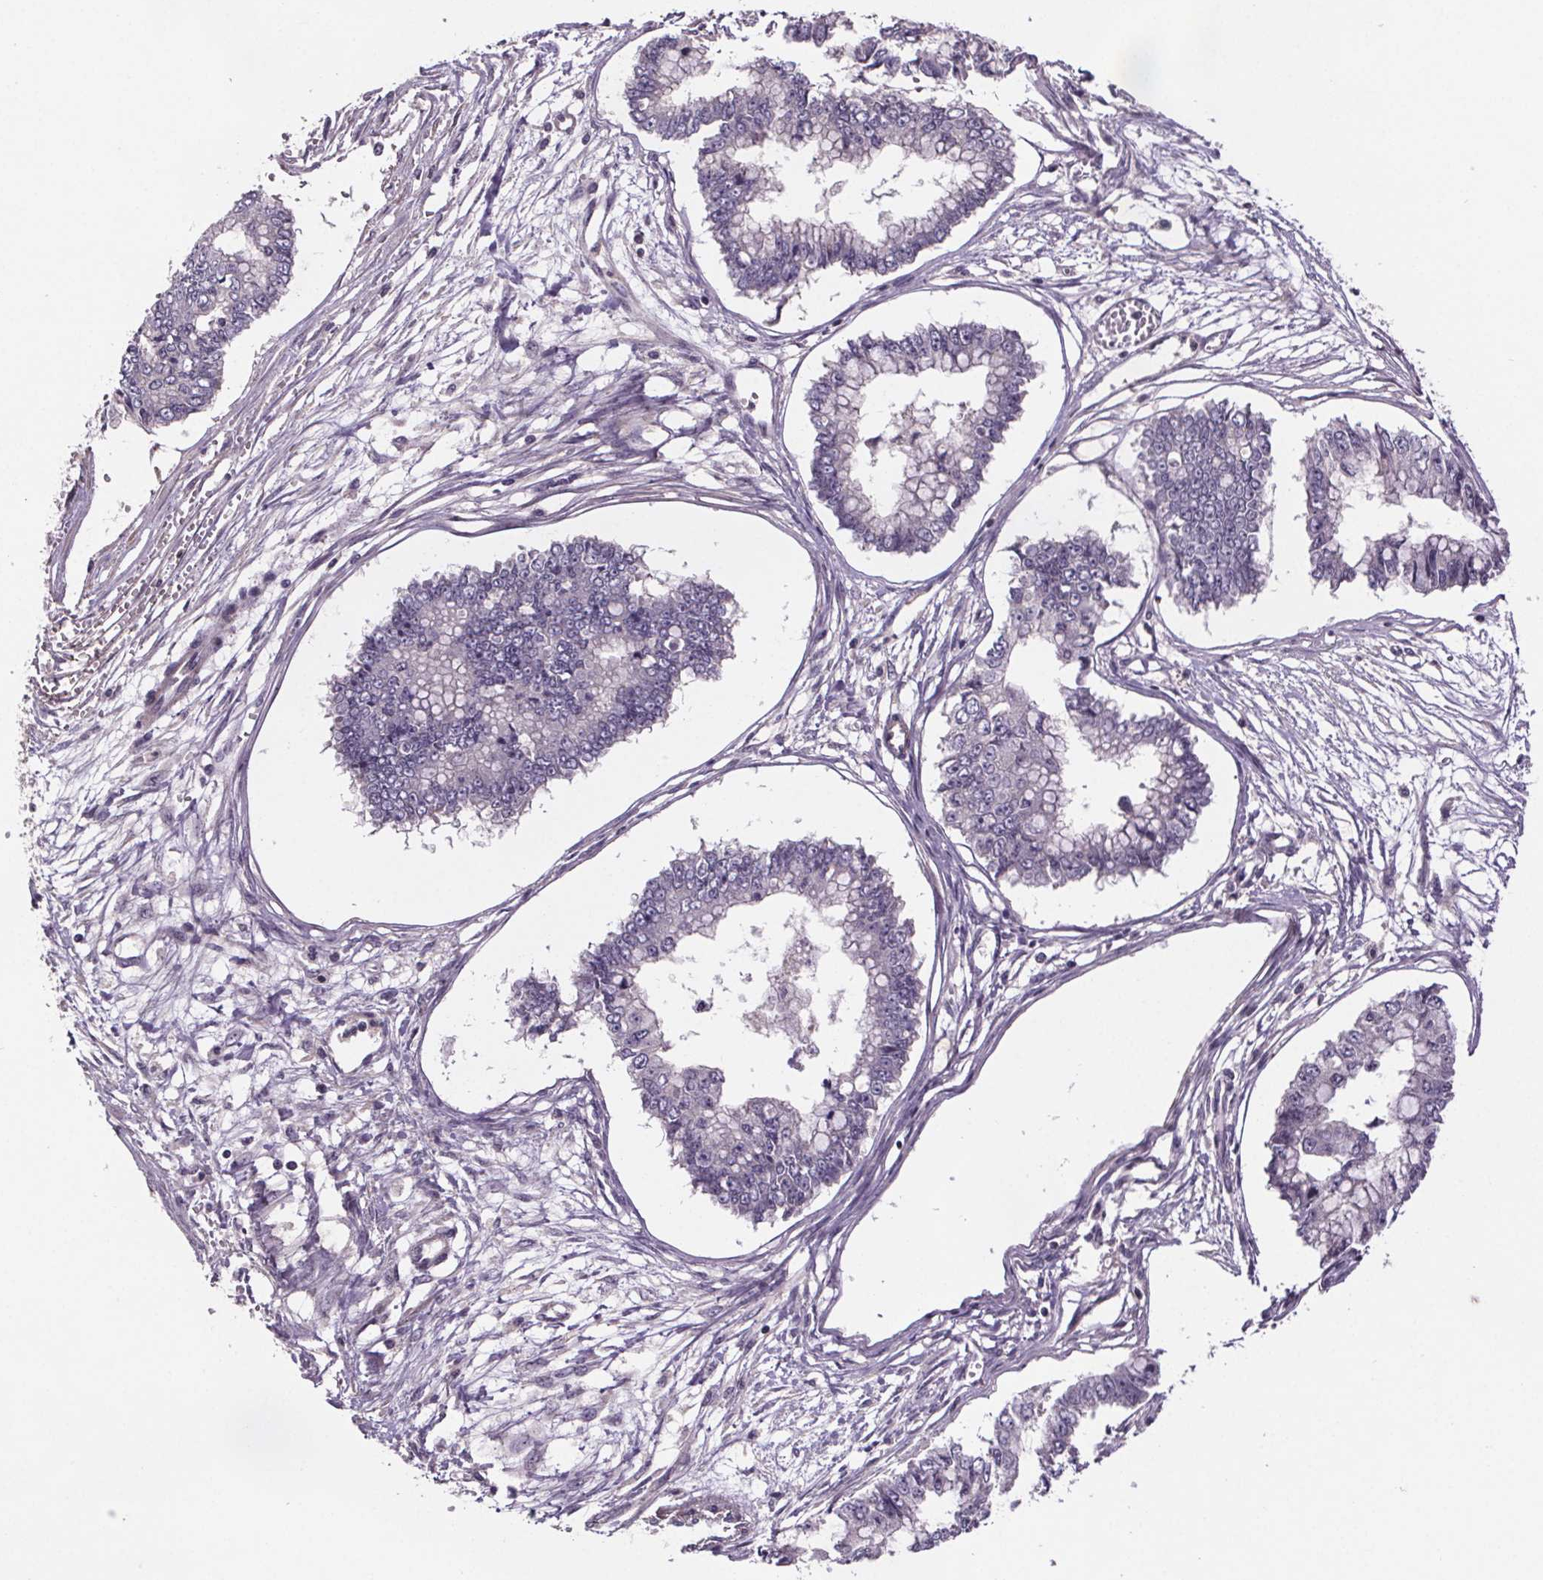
{"staining": {"intensity": "negative", "quantity": "none", "location": "none"}, "tissue": "ovarian cancer", "cell_type": "Tumor cells", "image_type": "cancer", "snomed": [{"axis": "morphology", "description": "Cystadenocarcinoma, mucinous, NOS"}, {"axis": "topography", "description": "Ovary"}], "caption": "Human ovarian cancer (mucinous cystadenocarcinoma) stained for a protein using immunohistochemistry shows no expression in tumor cells.", "gene": "CLN3", "patient": {"sex": "female", "age": 72}}